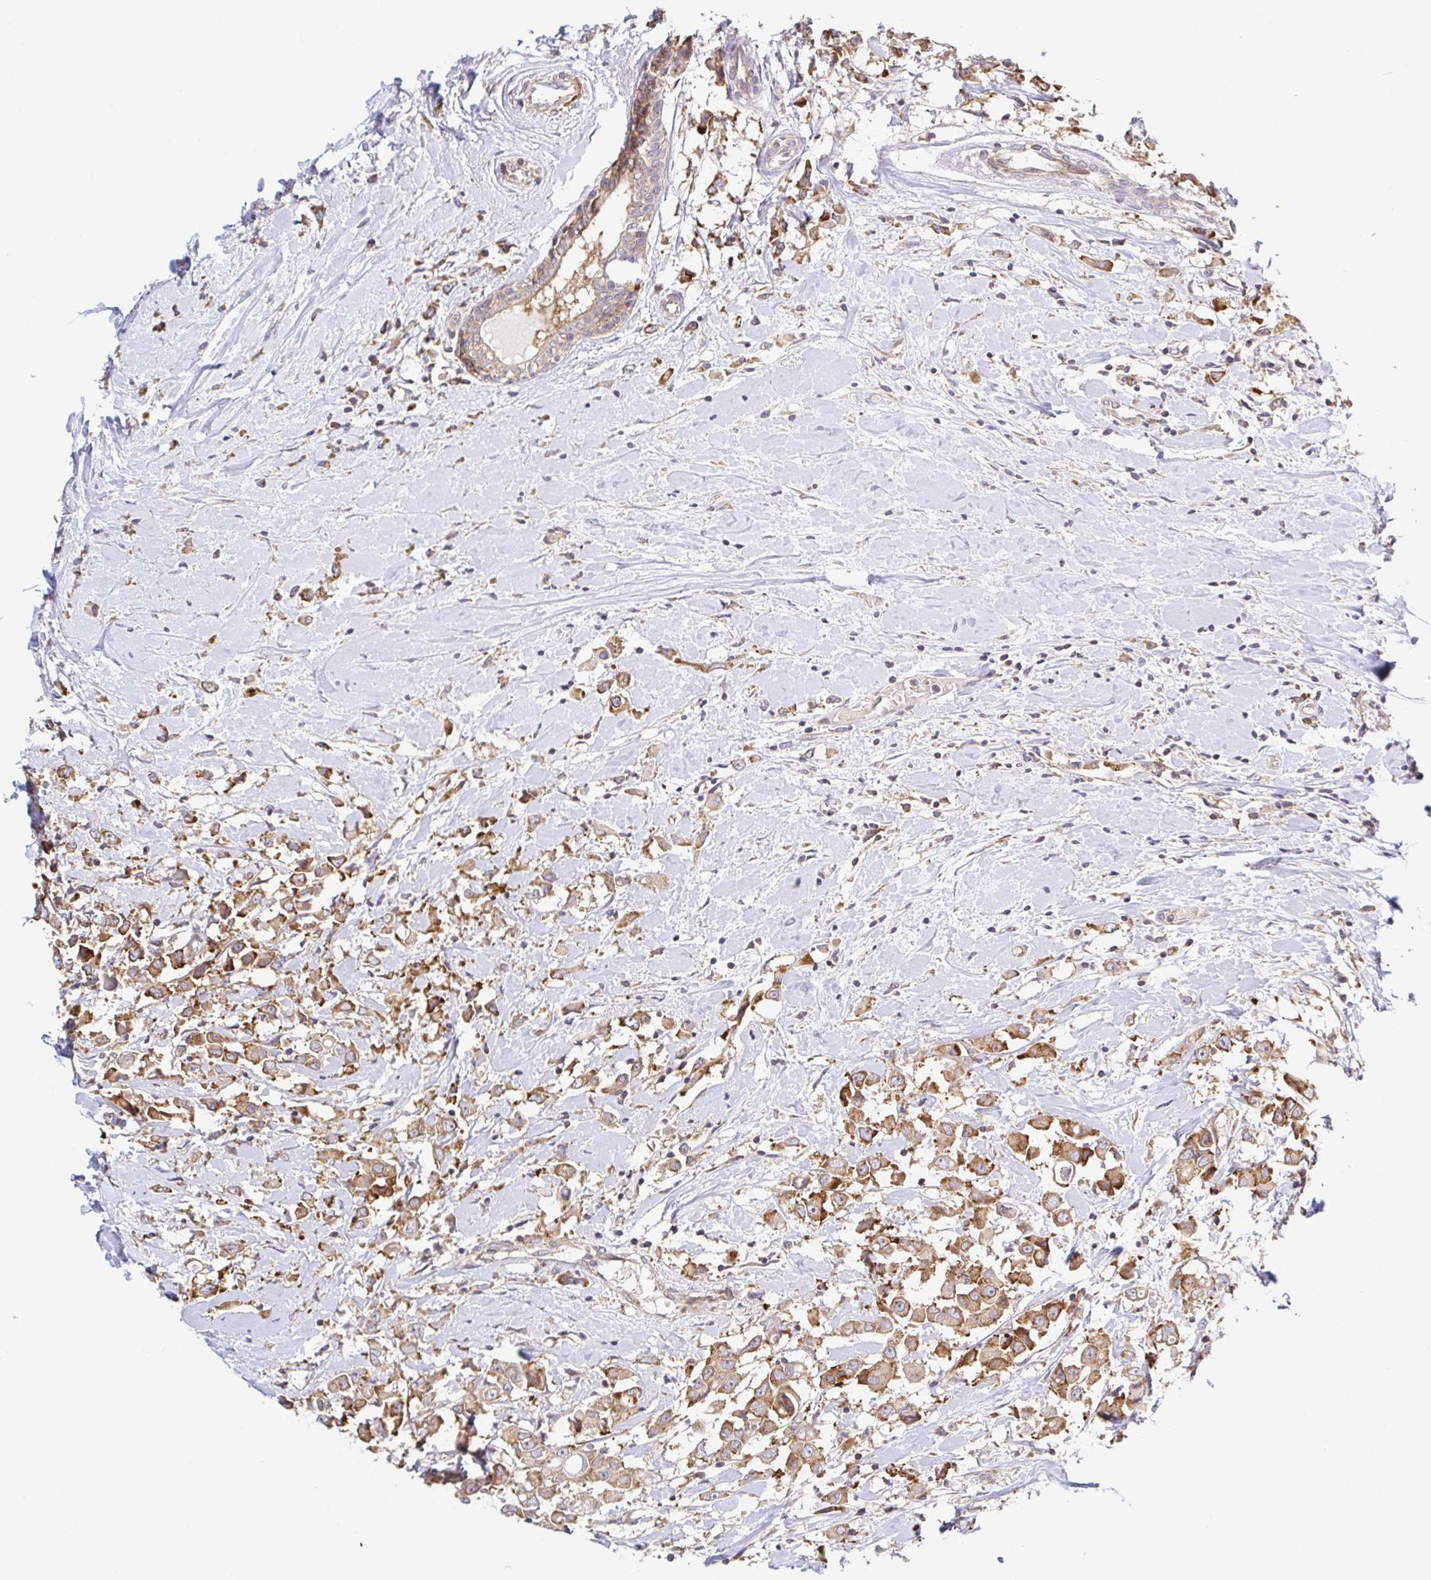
{"staining": {"intensity": "moderate", "quantity": ">75%", "location": "cytoplasmic/membranous"}, "tissue": "breast cancer", "cell_type": "Tumor cells", "image_type": "cancer", "snomed": [{"axis": "morphology", "description": "Duct carcinoma"}, {"axis": "topography", "description": "Breast"}], "caption": "Human breast cancer stained with a brown dye demonstrates moderate cytoplasmic/membranous positive staining in about >75% of tumor cells.", "gene": "LARP1", "patient": {"sex": "female", "age": 61}}